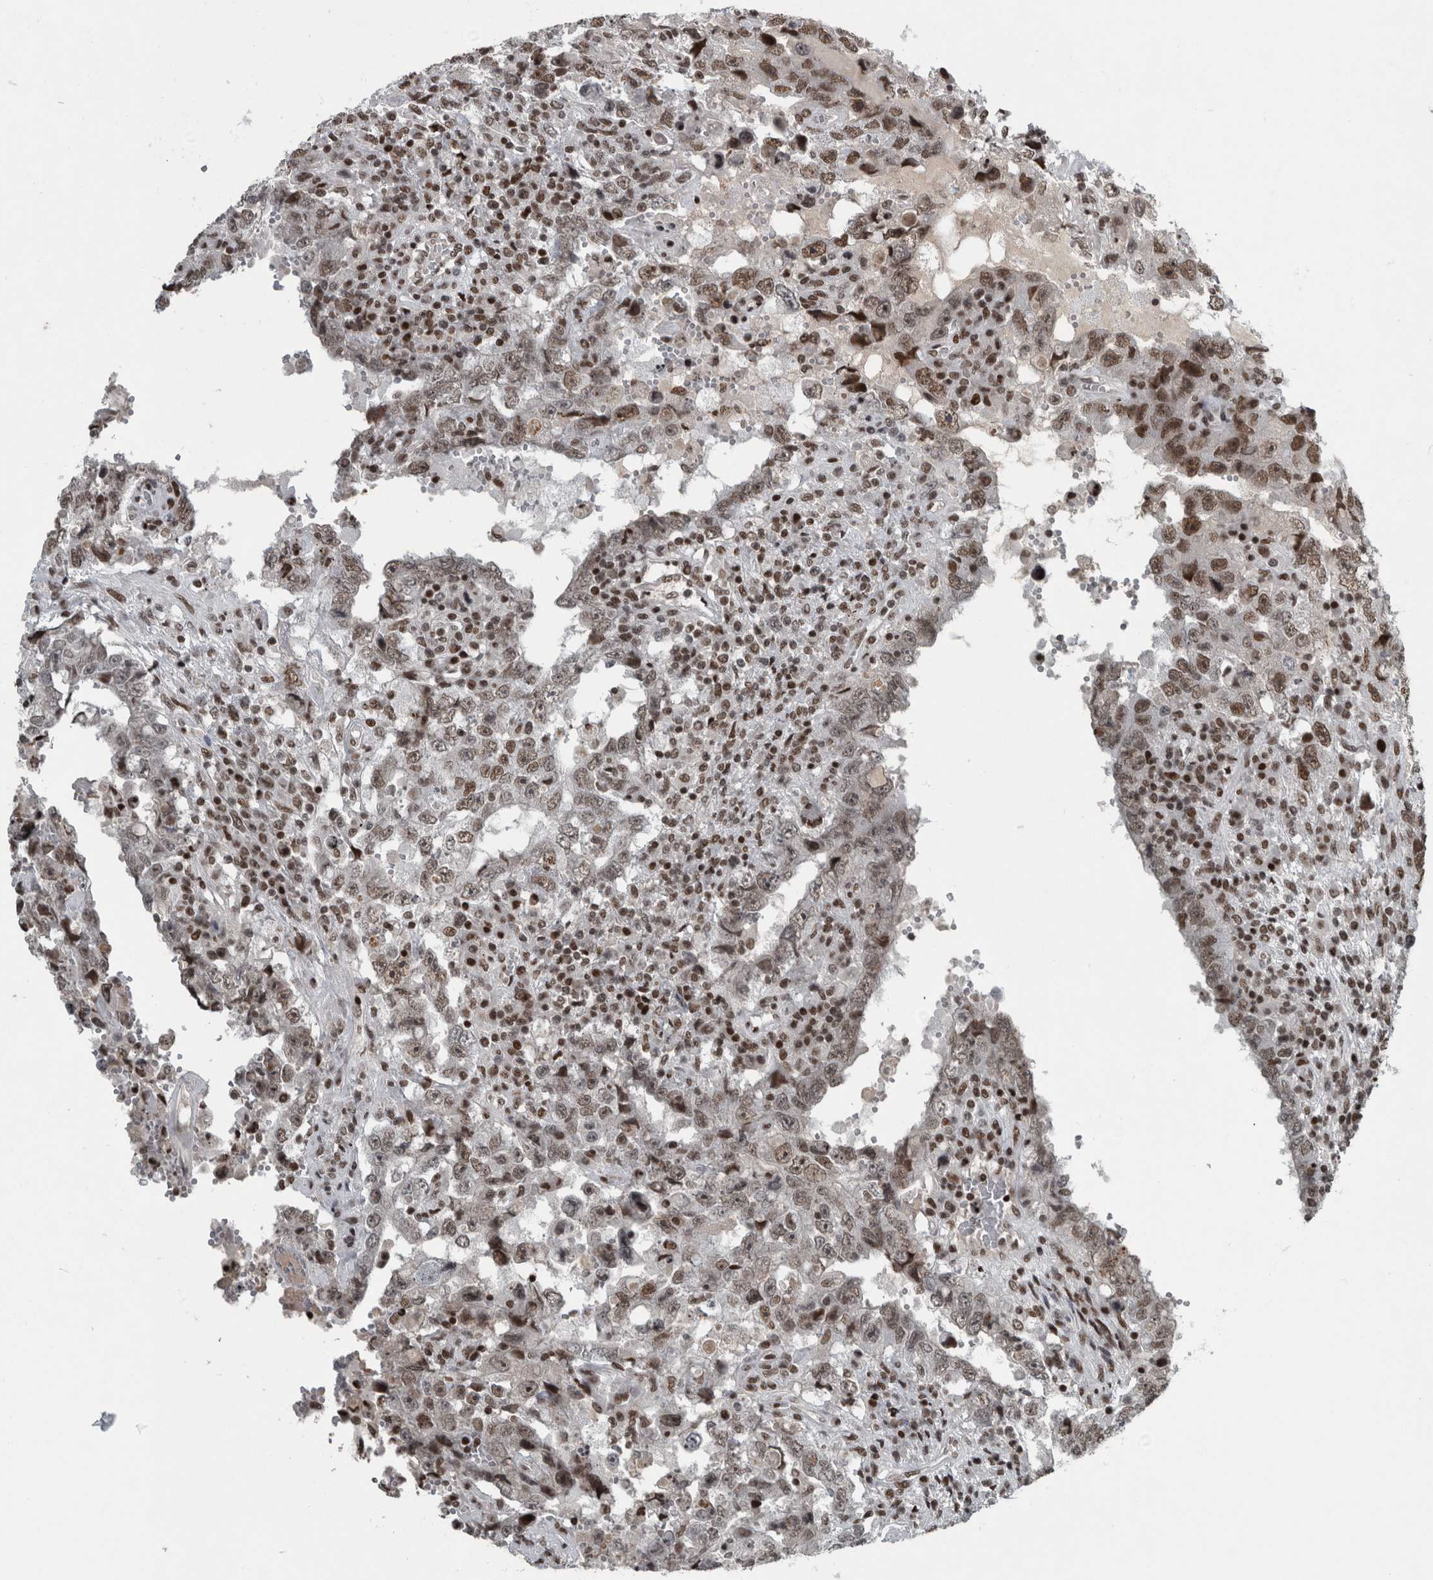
{"staining": {"intensity": "moderate", "quantity": ">75%", "location": "nuclear"}, "tissue": "testis cancer", "cell_type": "Tumor cells", "image_type": "cancer", "snomed": [{"axis": "morphology", "description": "Carcinoma, Embryonal, NOS"}, {"axis": "topography", "description": "Testis"}], "caption": "Tumor cells show medium levels of moderate nuclear positivity in approximately >75% of cells in testis cancer (embryonal carcinoma). (DAB IHC, brown staining for protein, blue staining for nuclei).", "gene": "UNC50", "patient": {"sex": "male", "age": 26}}